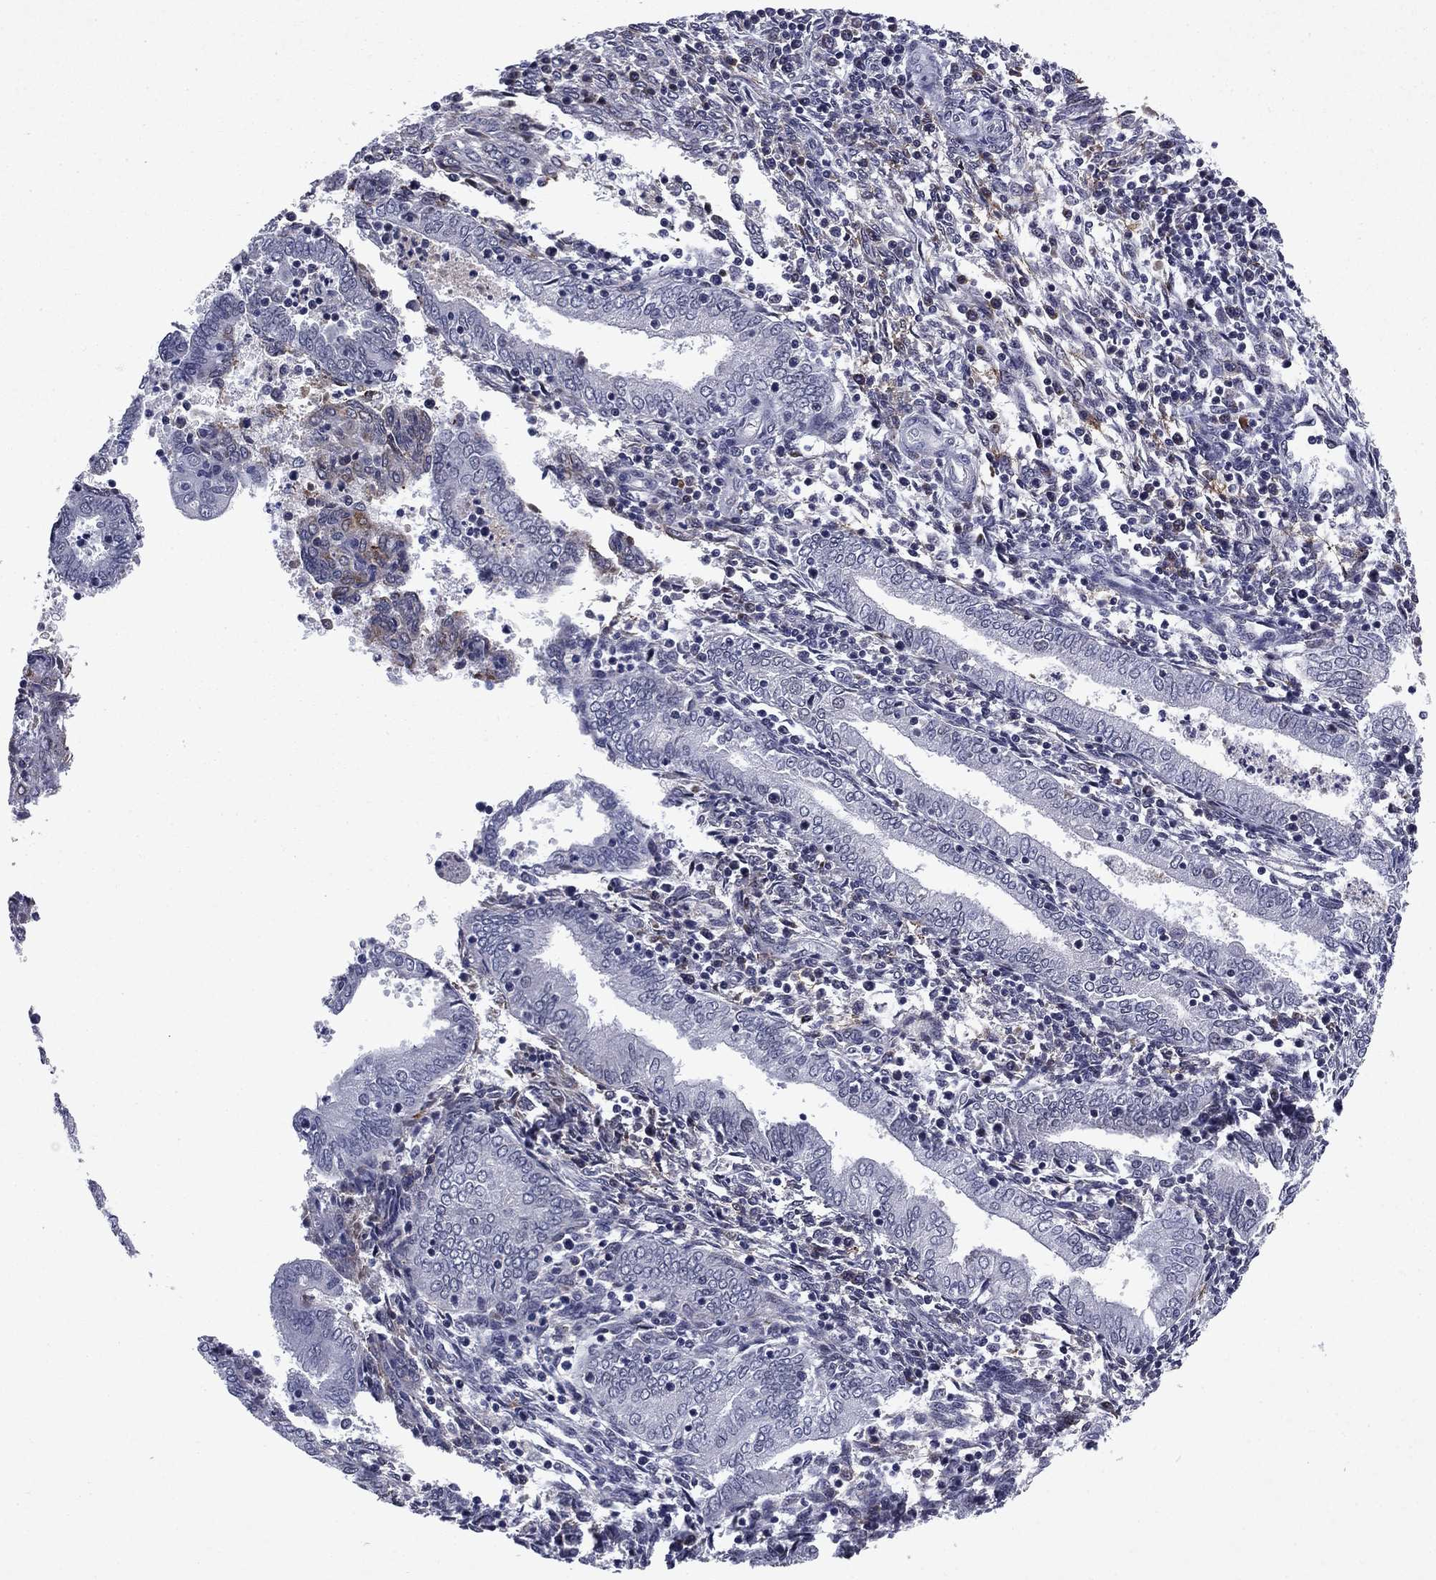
{"staining": {"intensity": "weak", "quantity": "<25%", "location": "cytoplasmic/membranous"}, "tissue": "endometrium", "cell_type": "Cells in endometrial stroma", "image_type": "normal", "snomed": [{"axis": "morphology", "description": "Normal tissue, NOS"}, {"axis": "topography", "description": "Endometrium"}], "caption": "Histopathology image shows no significant protein positivity in cells in endometrial stroma of unremarkable endometrium. Nuclei are stained in blue.", "gene": "ECM1", "patient": {"sex": "female", "age": 42}}